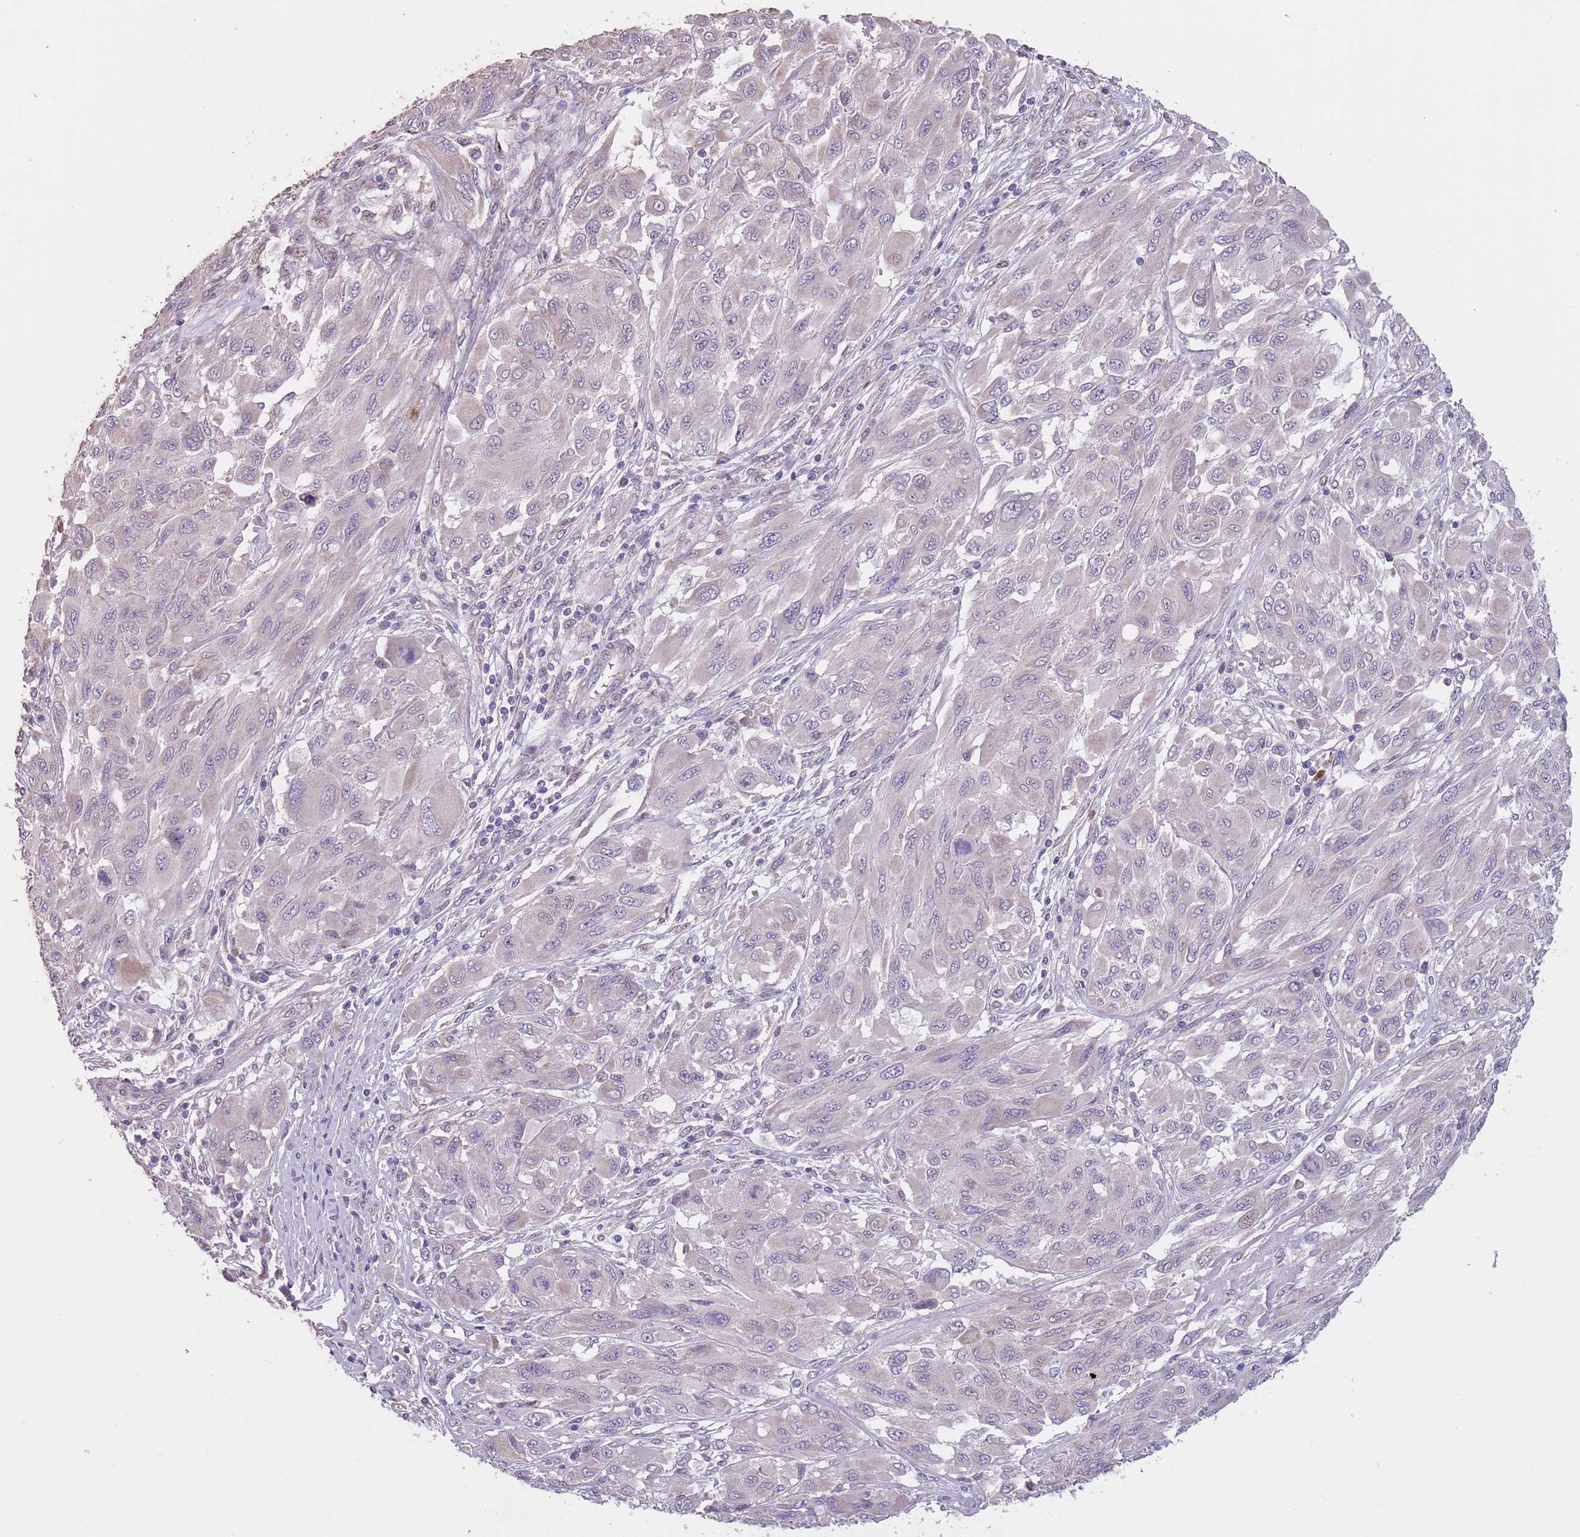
{"staining": {"intensity": "negative", "quantity": "none", "location": "none"}, "tissue": "melanoma", "cell_type": "Tumor cells", "image_type": "cancer", "snomed": [{"axis": "morphology", "description": "Malignant melanoma, NOS"}, {"axis": "topography", "description": "Skin"}], "caption": "DAB immunohistochemical staining of melanoma reveals no significant expression in tumor cells. (IHC, brightfield microscopy, high magnification).", "gene": "ADCY7", "patient": {"sex": "female", "age": 91}}